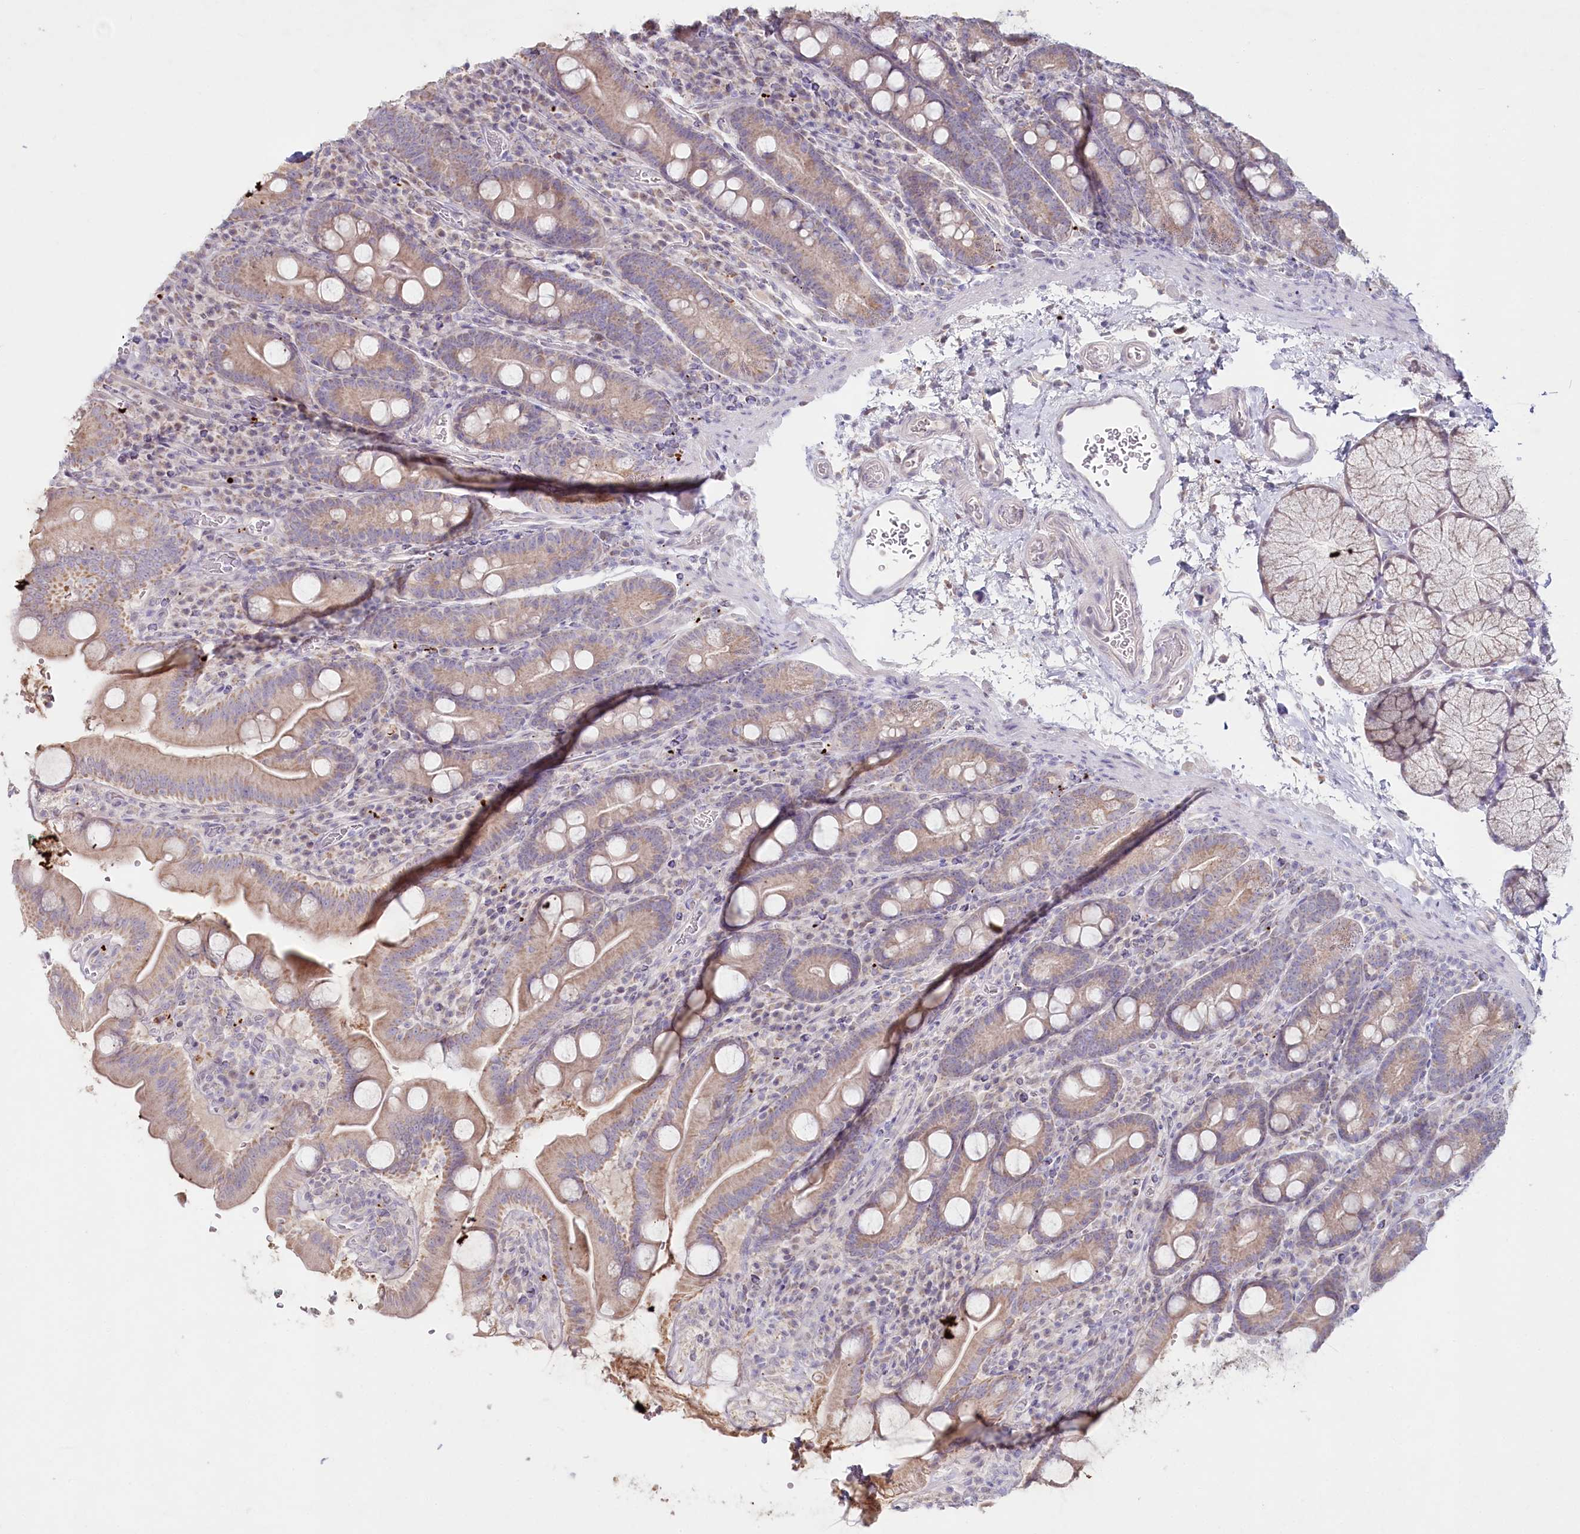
{"staining": {"intensity": "moderate", "quantity": ">75%", "location": "cytoplasmic/membranous"}, "tissue": "duodenum", "cell_type": "Glandular cells", "image_type": "normal", "snomed": [{"axis": "morphology", "description": "Normal tissue, NOS"}, {"axis": "topography", "description": "Duodenum"}], "caption": "Glandular cells display moderate cytoplasmic/membranous expression in approximately >75% of cells in benign duodenum.", "gene": "PSAPL1", "patient": {"sex": "male", "age": 35}}